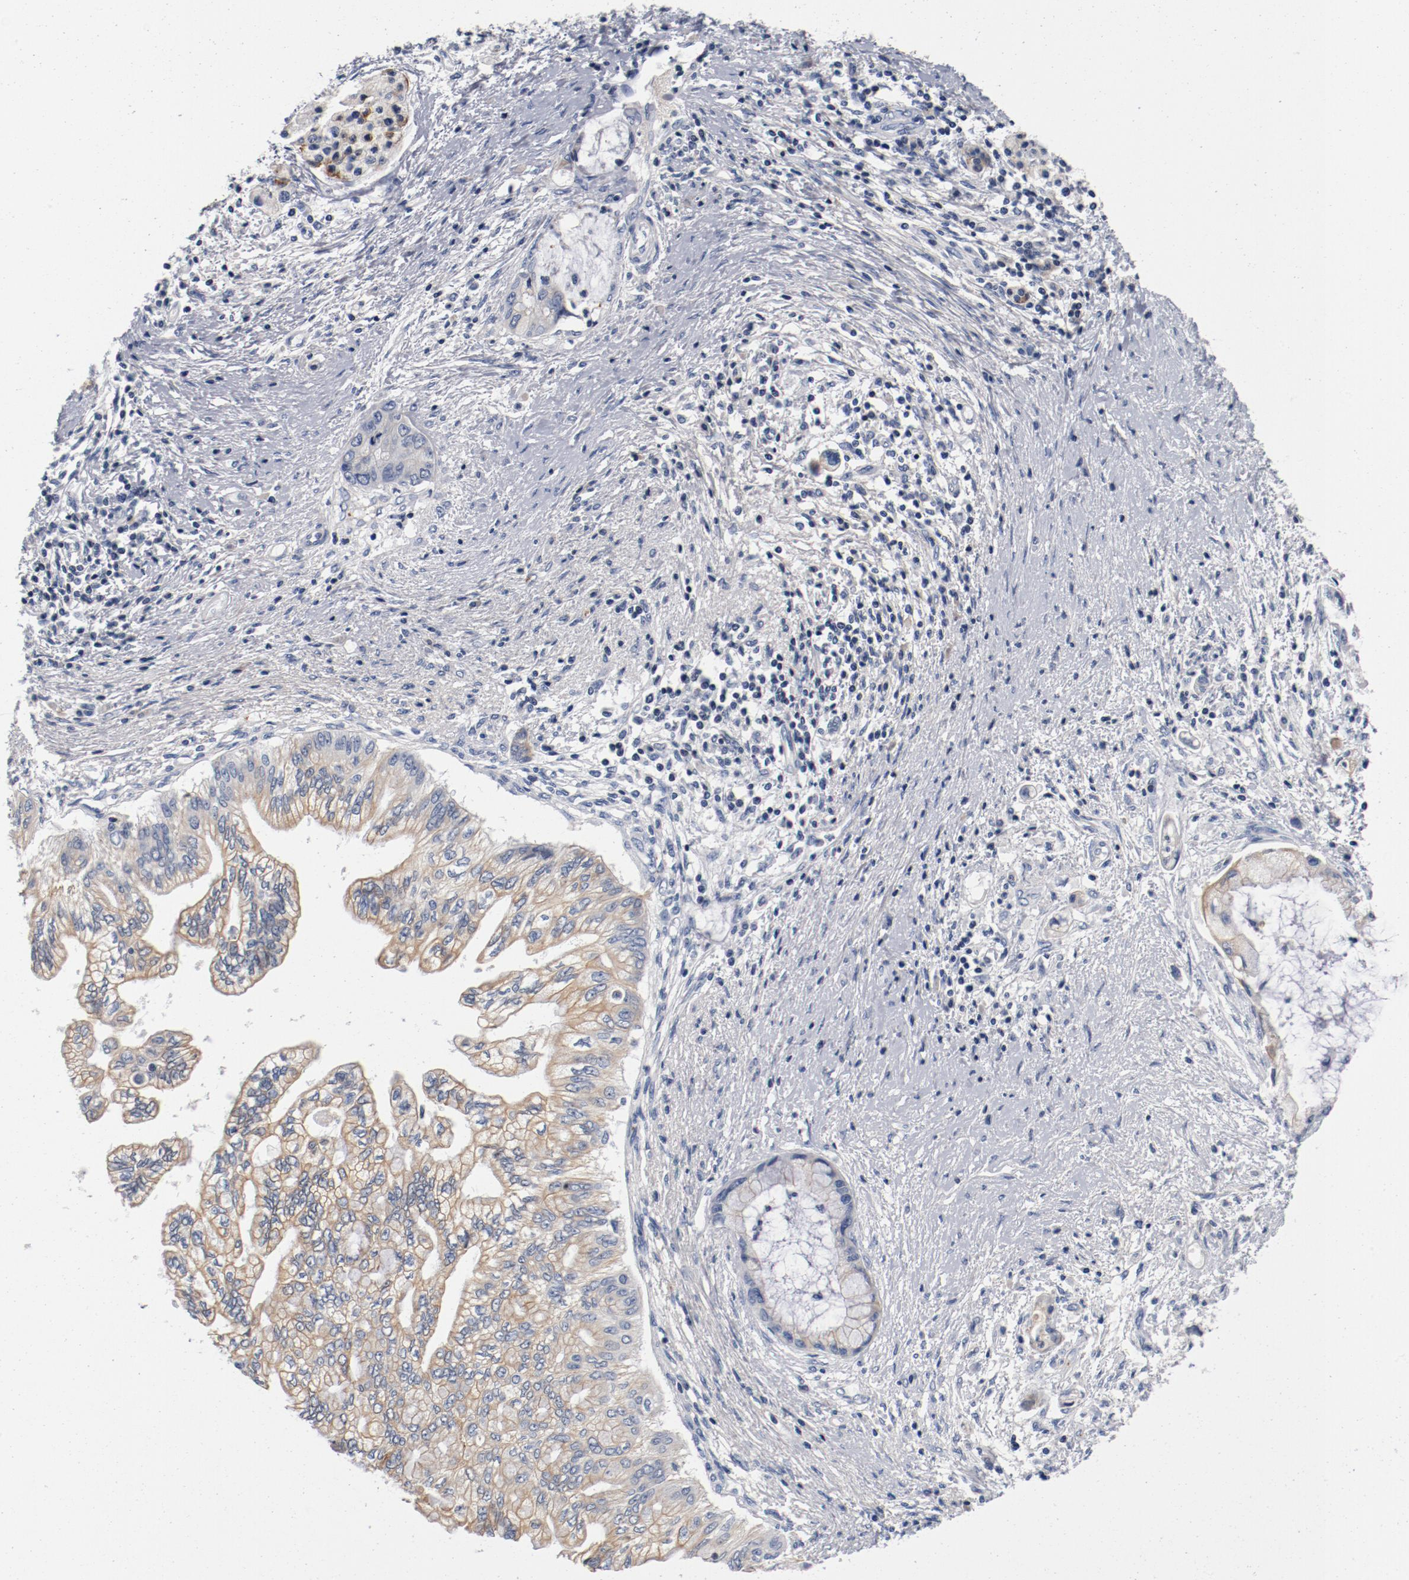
{"staining": {"intensity": "weak", "quantity": "25%-75%", "location": "cytoplasmic/membranous"}, "tissue": "pancreatic cancer", "cell_type": "Tumor cells", "image_type": "cancer", "snomed": [{"axis": "morphology", "description": "Adenocarcinoma, NOS"}, {"axis": "topography", "description": "Pancreas"}], "caption": "This histopathology image exhibits immunohistochemistry staining of adenocarcinoma (pancreatic), with low weak cytoplasmic/membranous staining in approximately 25%-75% of tumor cells.", "gene": "PIM1", "patient": {"sex": "female", "age": 59}}